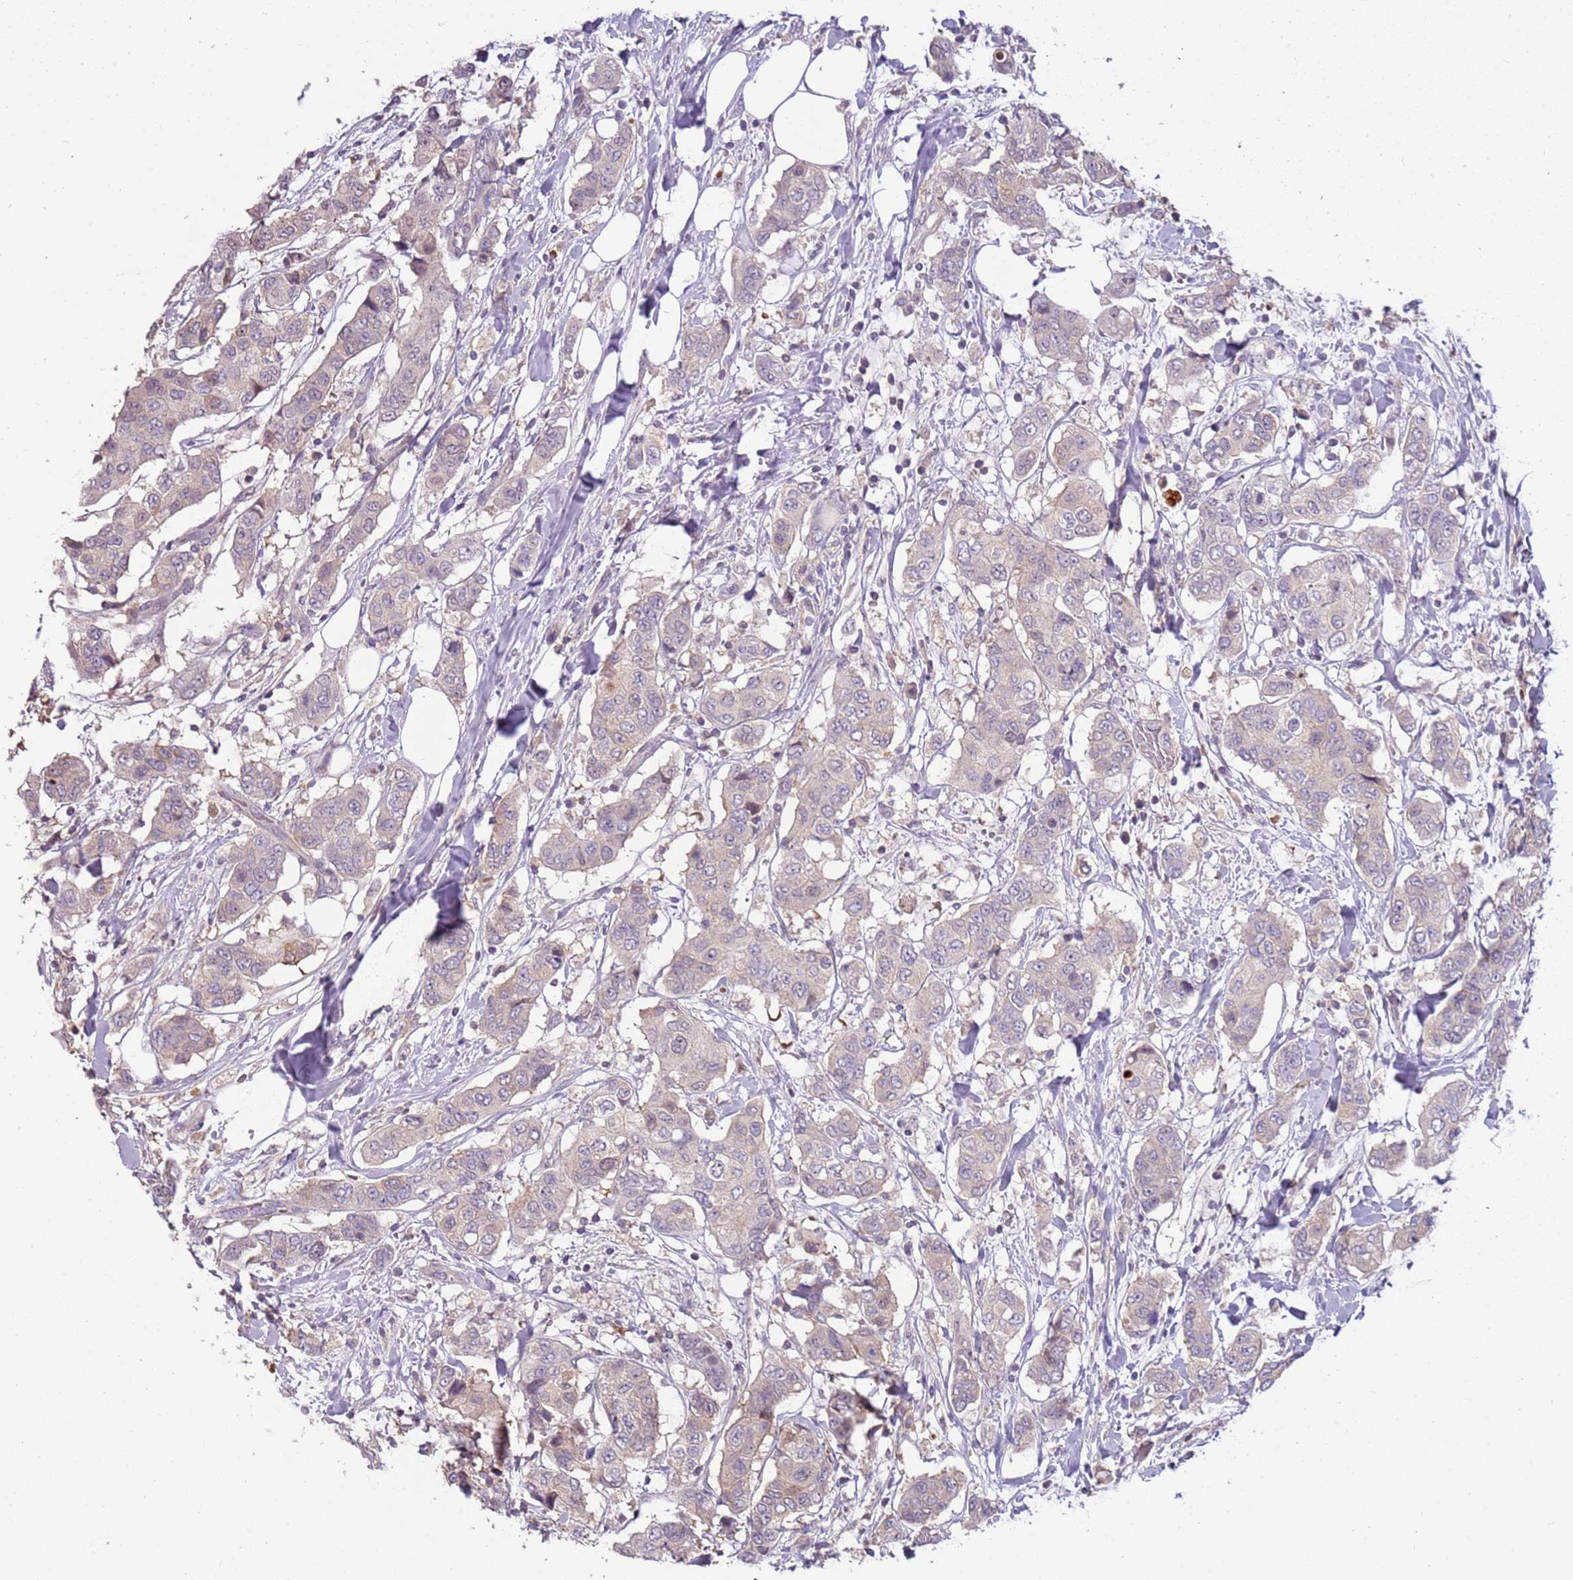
{"staining": {"intensity": "weak", "quantity": "<25%", "location": "cytoplasmic/membranous"}, "tissue": "breast cancer", "cell_type": "Tumor cells", "image_type": "cancer", "snomed": [{"axis": "morphology", "description": "Lobular carcinoma"}, {"axis": "topography", "description": "Breast"}], "caption": "DAB (3,3'-diaminobenzidine) immunohistochemical staining of lobular carcinoma (breast) demonstrates no significant expression in tumor cells. (DAB immunohistochemistry (IHC) visualized using brightfield microscopy, high magnification).", "gene": "ARHGAP5", "patient": {"sex": "female", "age": 51}}